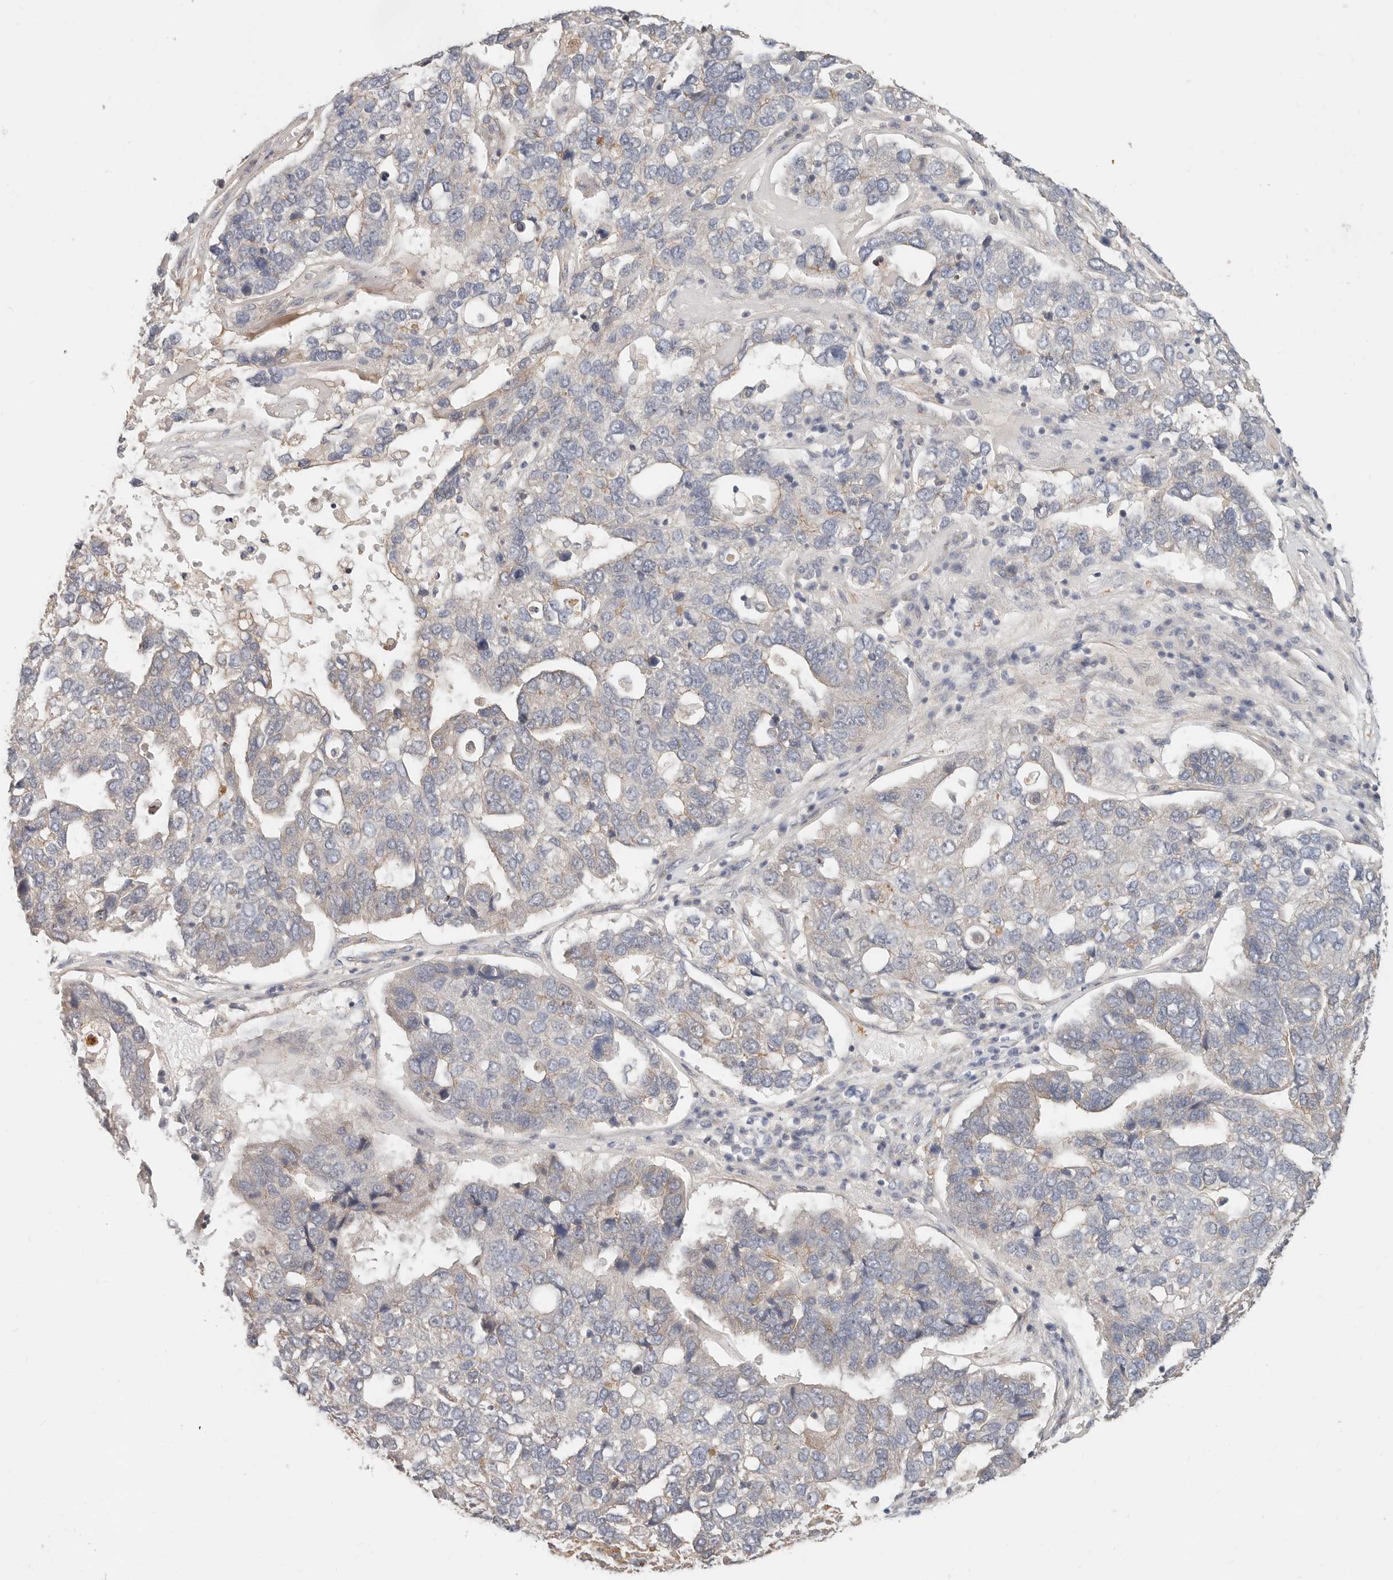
{"staining": {"intensity": "weak", "quantity": "<25%", "location": "cytoplasmic/membranous"}, "tissue": "pancreatic cancer", "cell_type": "Tumor cells", "image_type": "cancer", "snomed": [{"axis": "morphology", "description": "Adenocarcinoma, NOS"}, {"axis": "topography", "description": "Pancreas"}], "caption": "The IHC photomicrograph has no significant expression in tumor cells of pancreatic adenocarcinoma tissue.", "gene": "ZRANB1", "patient": {"sex": "female", "age": 61}}